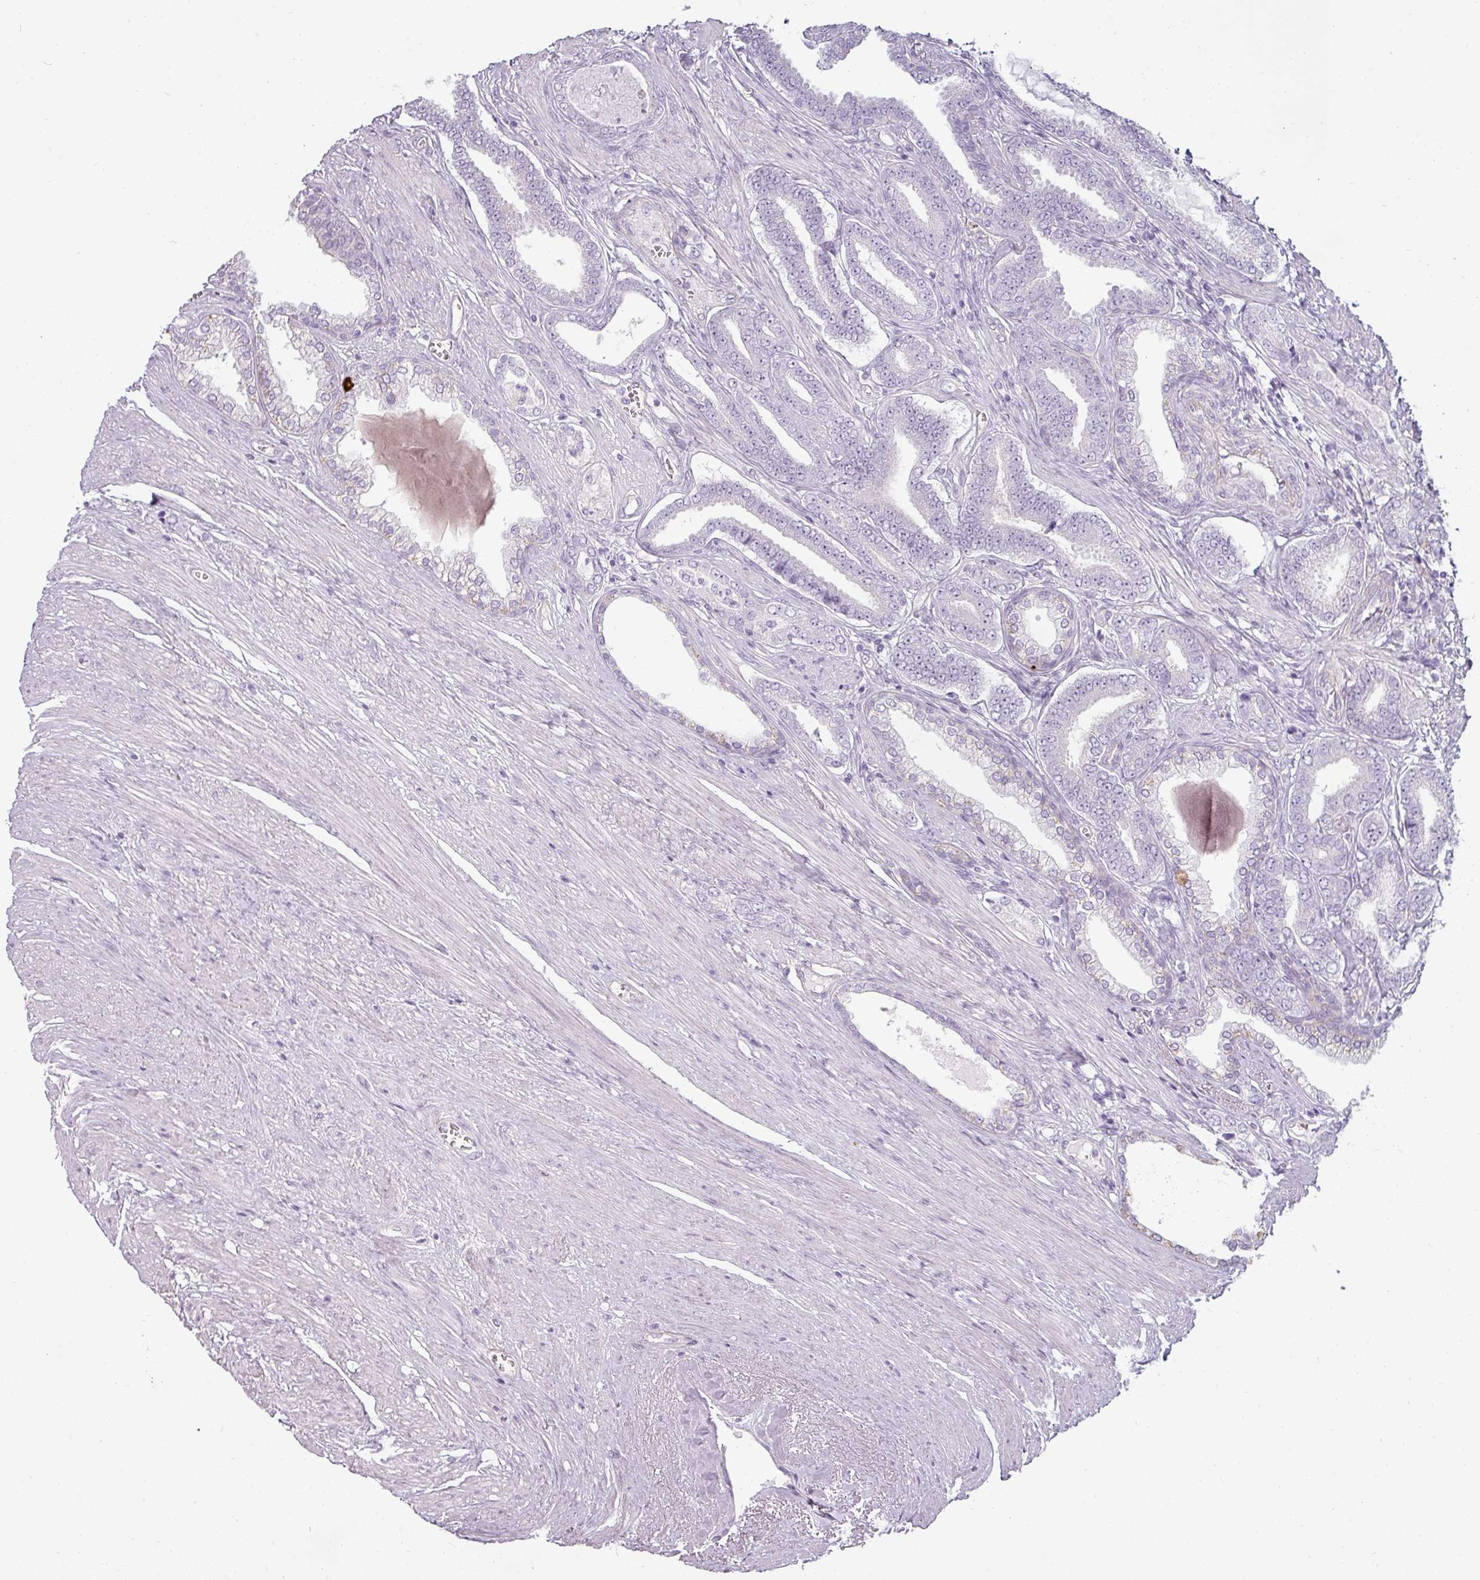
{"staining": {"intensity": "negative", "quantity": "none", "location": "none"}, "tissue": "prostate cancer", "cell_type": "Tumor cells", "image_type": "cancer", "snomed": [{"axis": "morphology", "description": "Adenocarcinoma, NOS"}, {"axis": "topography", "description": "Prostate and seminal vesicle, NOS"}], "caption": "This is a photomicrograph of IHC staining of prostate cancer, which shows no staining in tumor cells.", "gene": "ASB1", "patient": {"sex": "male", "age": 76}}